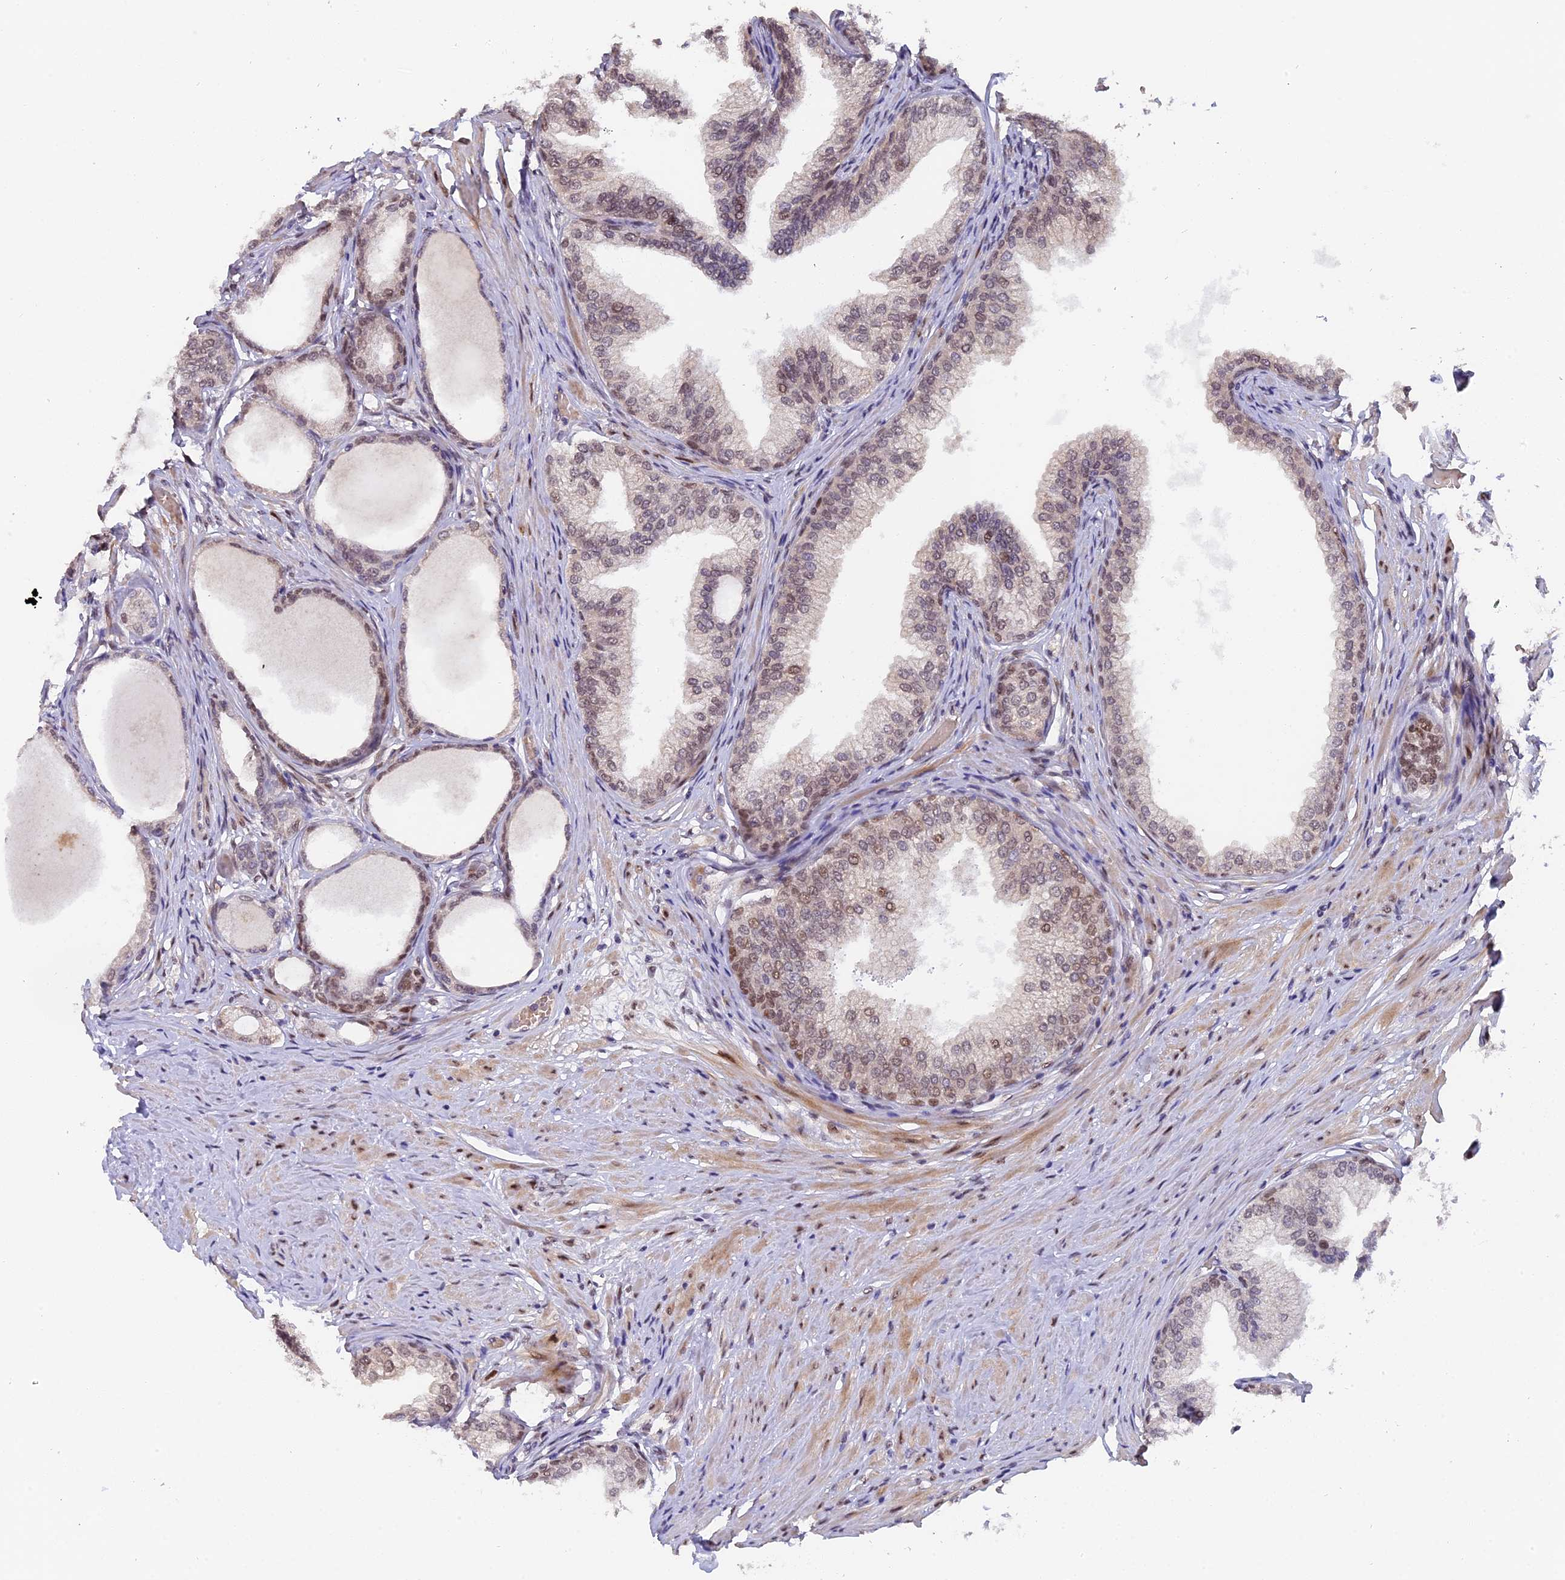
{"staining": {"intensity": "moderate", "quantity": "25%-75%", "location": "nuclear"}, "tissue": "prostate", "cell_type": "Glandular cells", "image_type": "normal", "snomed": [{"axis": "morphology", "description": "Normal tissue, NOS"}, {"axis": "morphology", "description": "Urothelial carcinoma, Low grade"}, {"axis": "topography", "description": "Urinary bladder"}, {"axis": "topography", "description": "Prostate"}], "caption": "Immunohistochemical staining of unremarkable human prostate demonstrates medium levels of moderate nuclear positivity in approximately 25%-75% of glandular cells.", "gene": "PYGO1", "patient": {"sex": "male", "age": 60}}